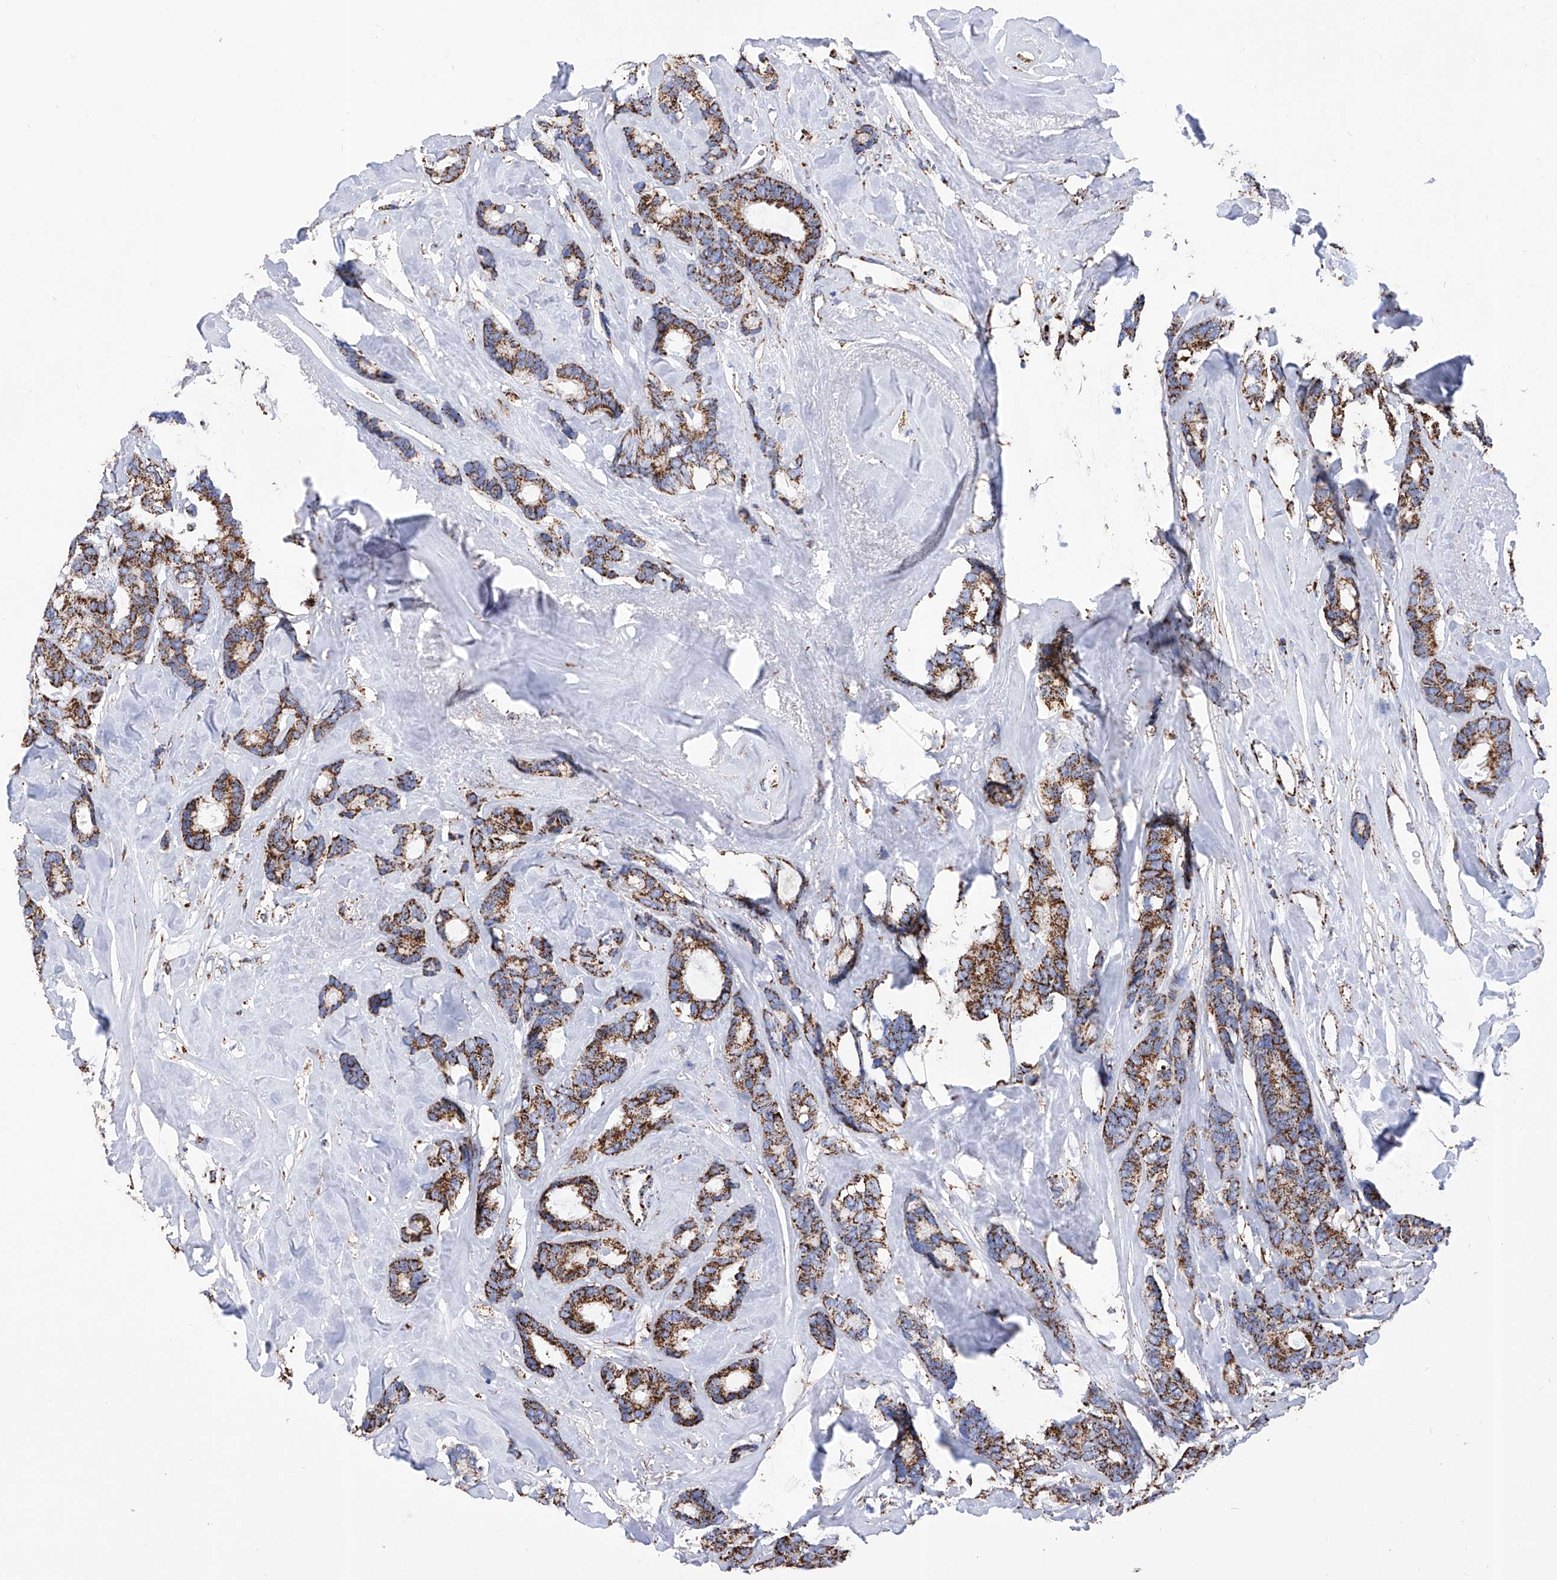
{"staining": {"intensity": "strong", "quantity": ">75%", "location": "cytoplasmic/membranous"}, "tissue": "breast cancer", "cell_type": "Tumor cells", "image_type": "cancer", "snomed": [{"axis": "morphology", "description": "Duct carcinoma"}, {"axis": "topography", "description": "Breast"}], "caption": "High-power microscopy captured an immunohistochemistry micrograph of breast invasive ductal carcinoma, revealing strong cytoplasmic/membranous staining in approximately >75% of tumor cells.", "gene": "ATP5PF", "patient": {"sex": "female", "age": 87}}